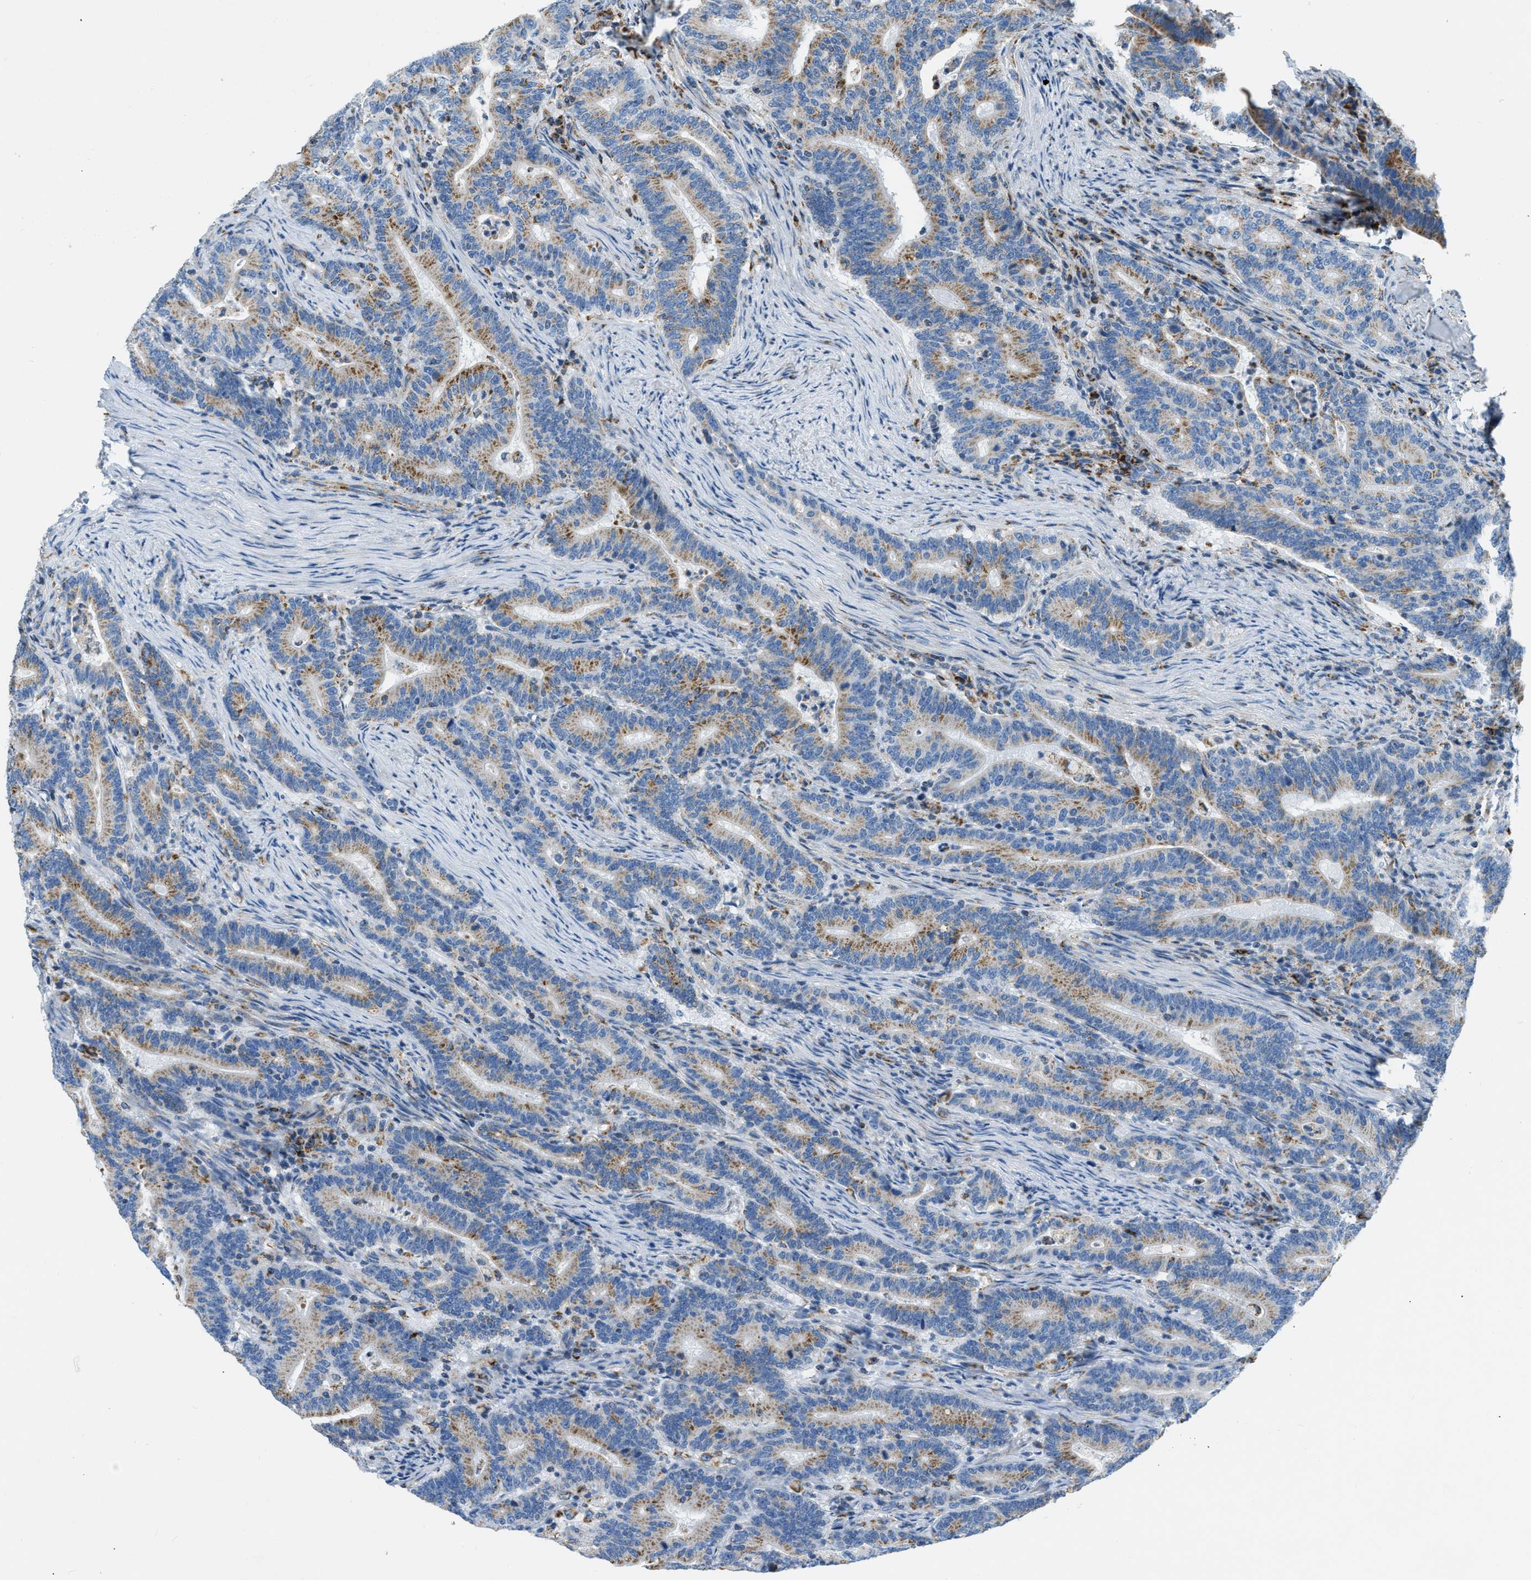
{"staining": {"intensity": "moderate", "quantity": ">75%", "location": "cytoplasmic/membranous"}, "tissue": "colorectal cancer", "cell_type": "Tumor cells", "image_type": "cancer", "snomed": [{"axis": "morphology", "description": "Adenocarcinoma, NOS"}, {"axis": "topography", "description": "Colon"}], "caption": "About >75% of tumor cells in human adenocarcinoma (colorectal) display moderate cytoplasmic/membranous protein staining as visualized by brown immunohistochemical staining.", "gene": "ACADVL", "patient": {"sex": "female", "age": 66}}